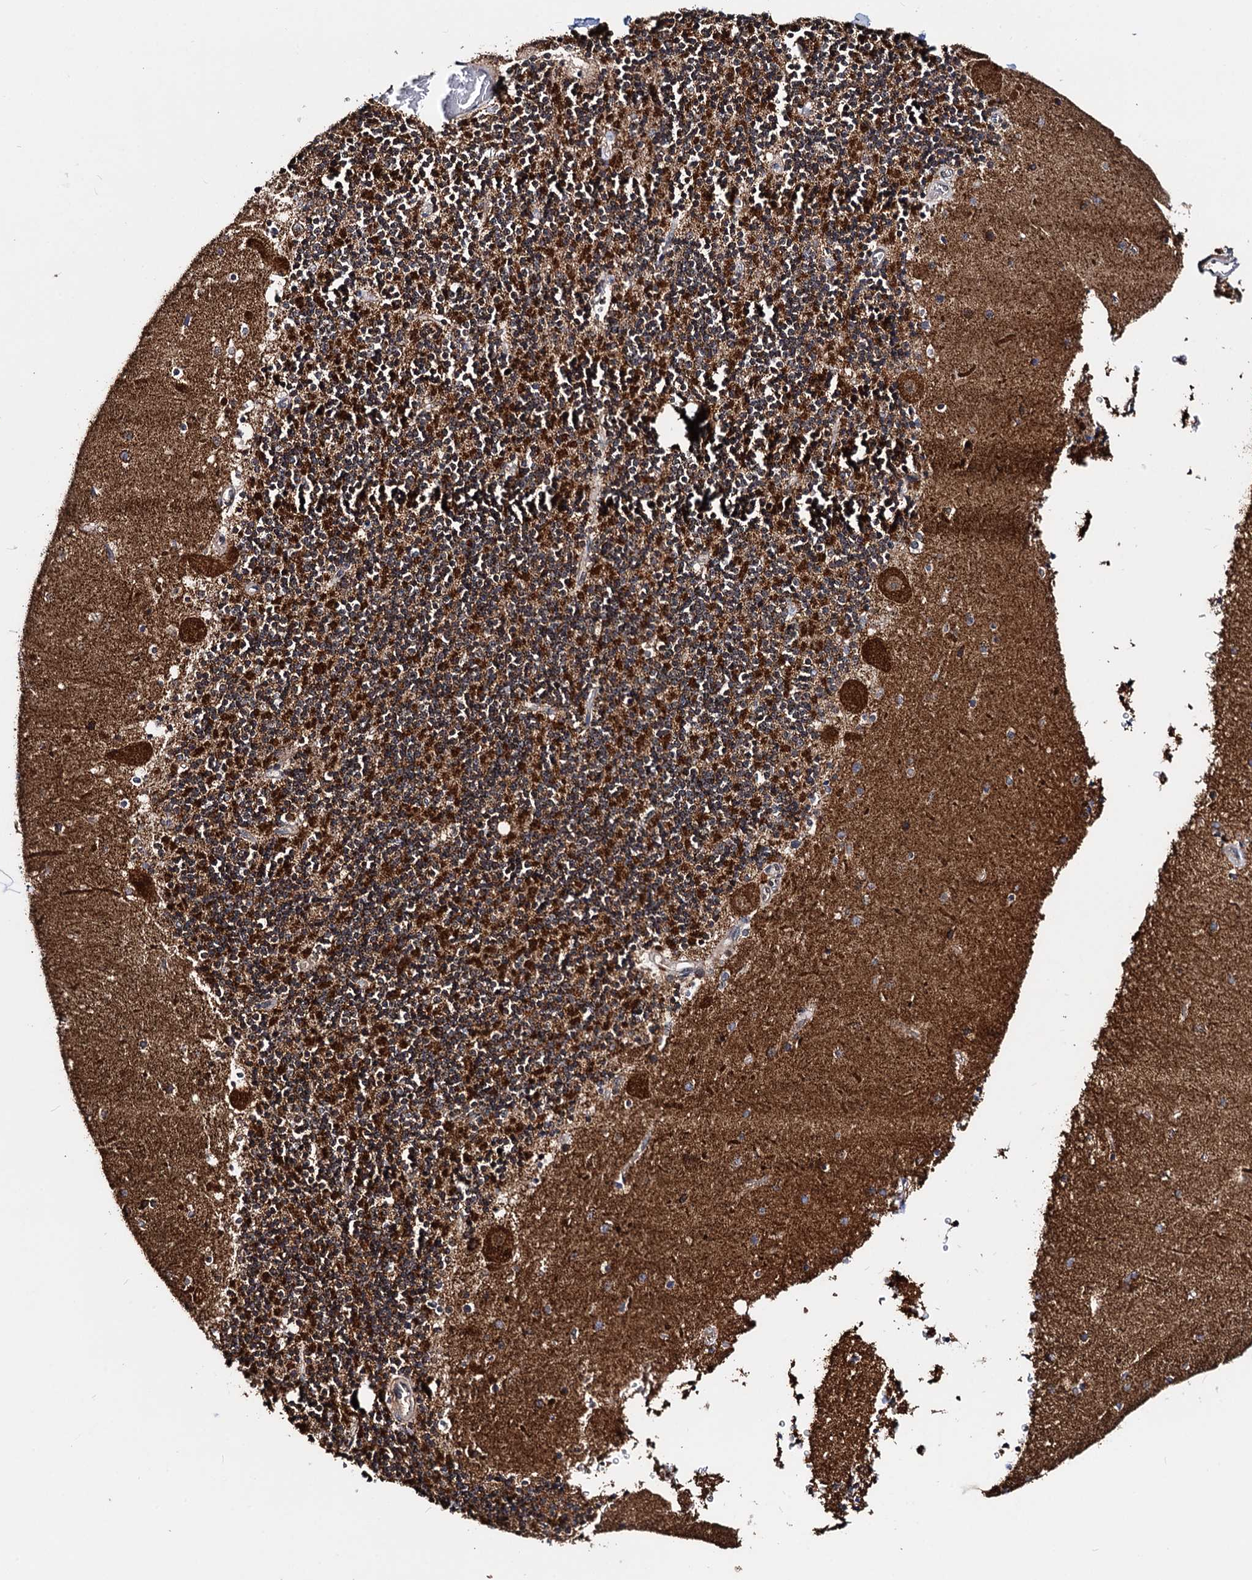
{"staining": {"intensity": "strong", "quantity": ">75%", "location": "cytoplasmic/membranous"}, "tissue": "cerebellum", "cell_type": "Cells in granular layer", "image_type": "normal", "snomed": [{"axis": "morphology", "description": "Normal tissue, NOS"}, {"axis": "topography", "description": "Cerebellum"}], "caption": "Protein staining of normal cerebellum shows strong cytoplasmic/membranous staining in approximately >75% of cells in granular layer. Immunohistochemistry stains the protein of interest in brown and the nuclei are stained blue.", "gene": "CEP76", "patient": {"sex": "male", "age": 54}}